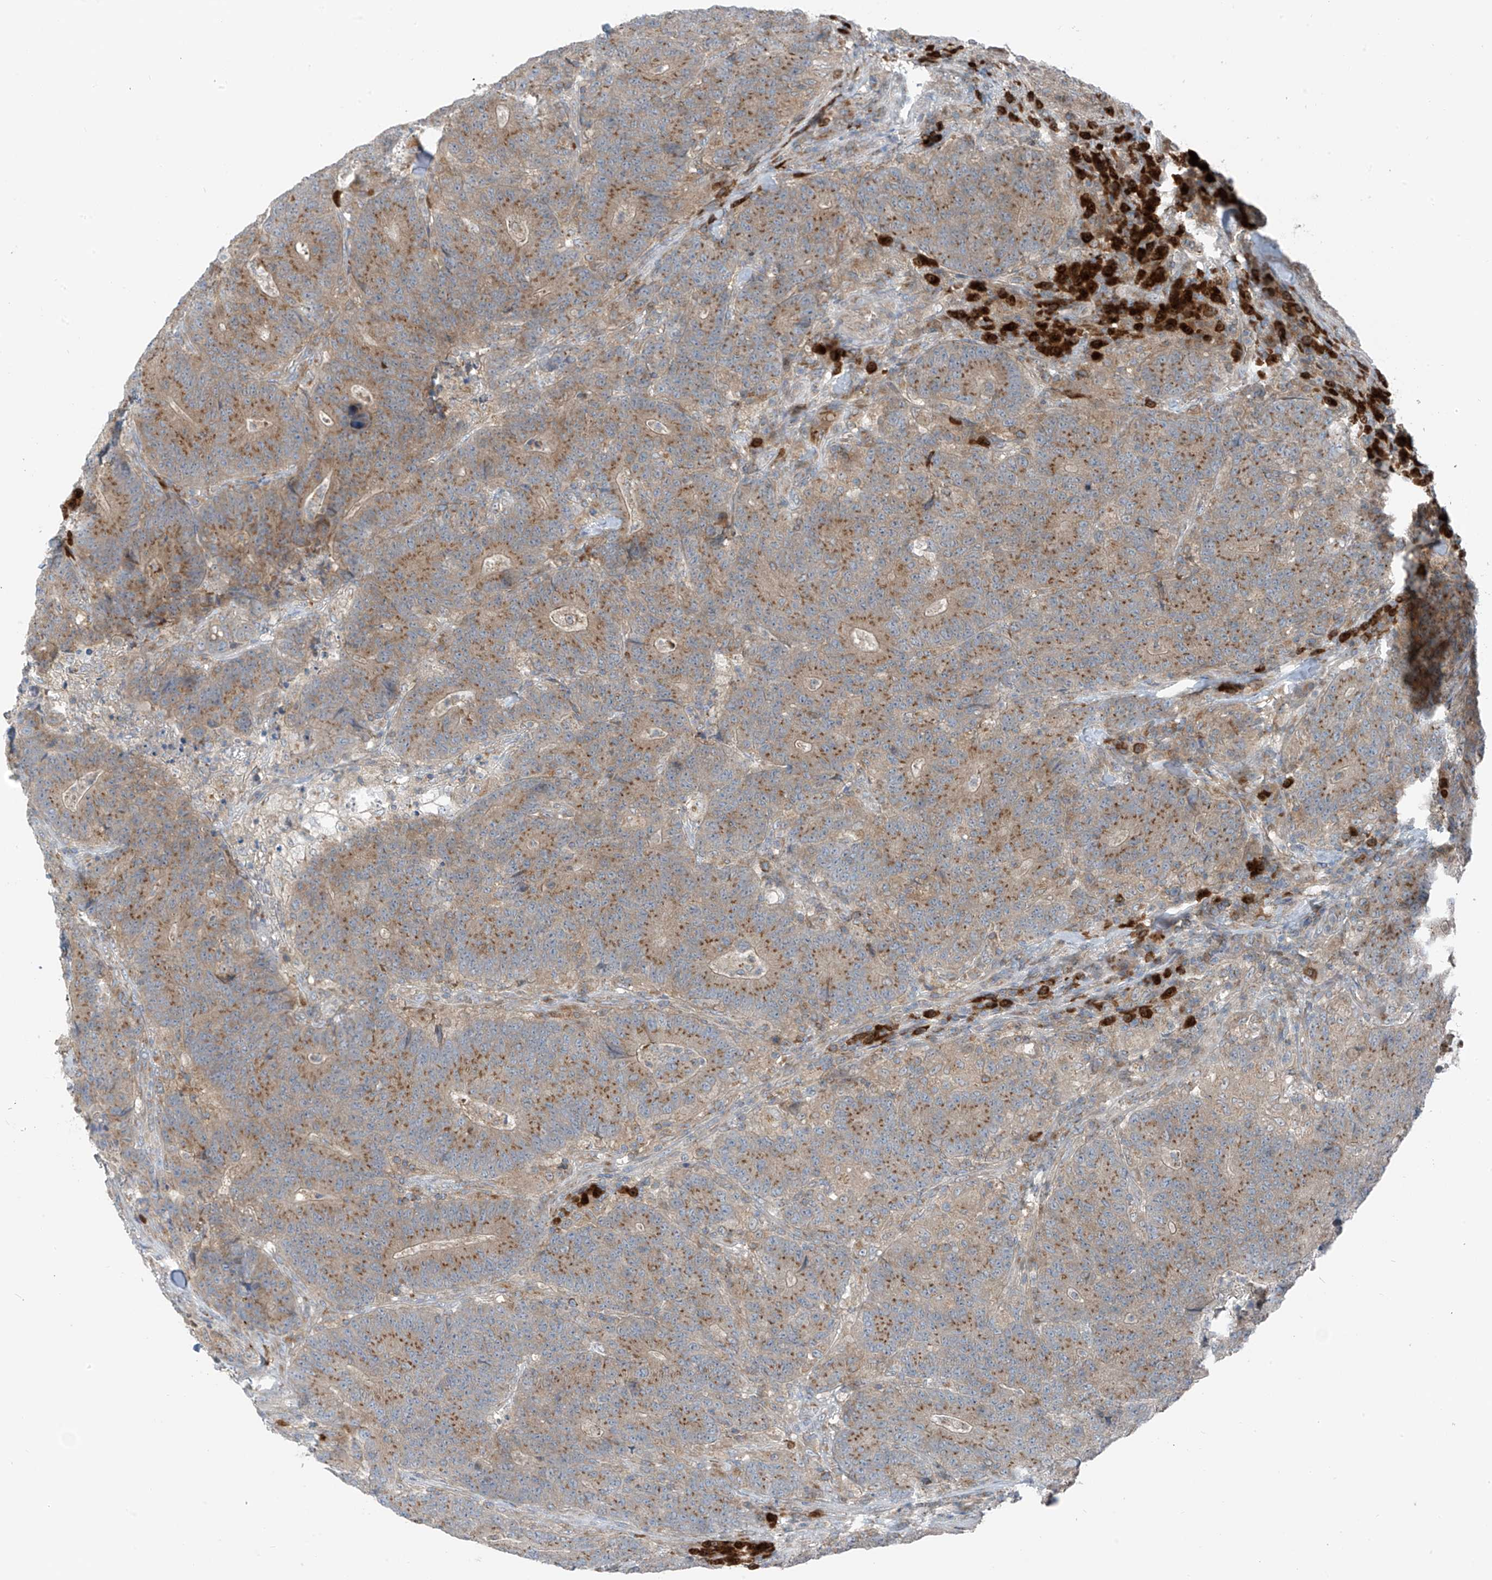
{"staining": {"intensity": "moderate", "quantity": "25%-75%", "location": "cytoplasmic/membranous"}, "tissue": "colorectal cancer", "cell_type": "Tumor cells", "image_type": "cancer", "snomed": [{"axis": "morphology", "description": "Normal tissue, NOS"}, {"axis": "morphology", "description": "Adenocarcinoma, NOS"}, {"axis": "topography", "description": "Colon"}], "caption": "A photomicrograph of human colorectal cancer (adenocarcinoma) stained for a protein reveals moderate cytoplasmic/membranous brown staining in tumor cells. (IHC, brightfield microscopy, high magnification).", "gene": "SLC12A6", "patient": {"sex": "female", "age": 75}}